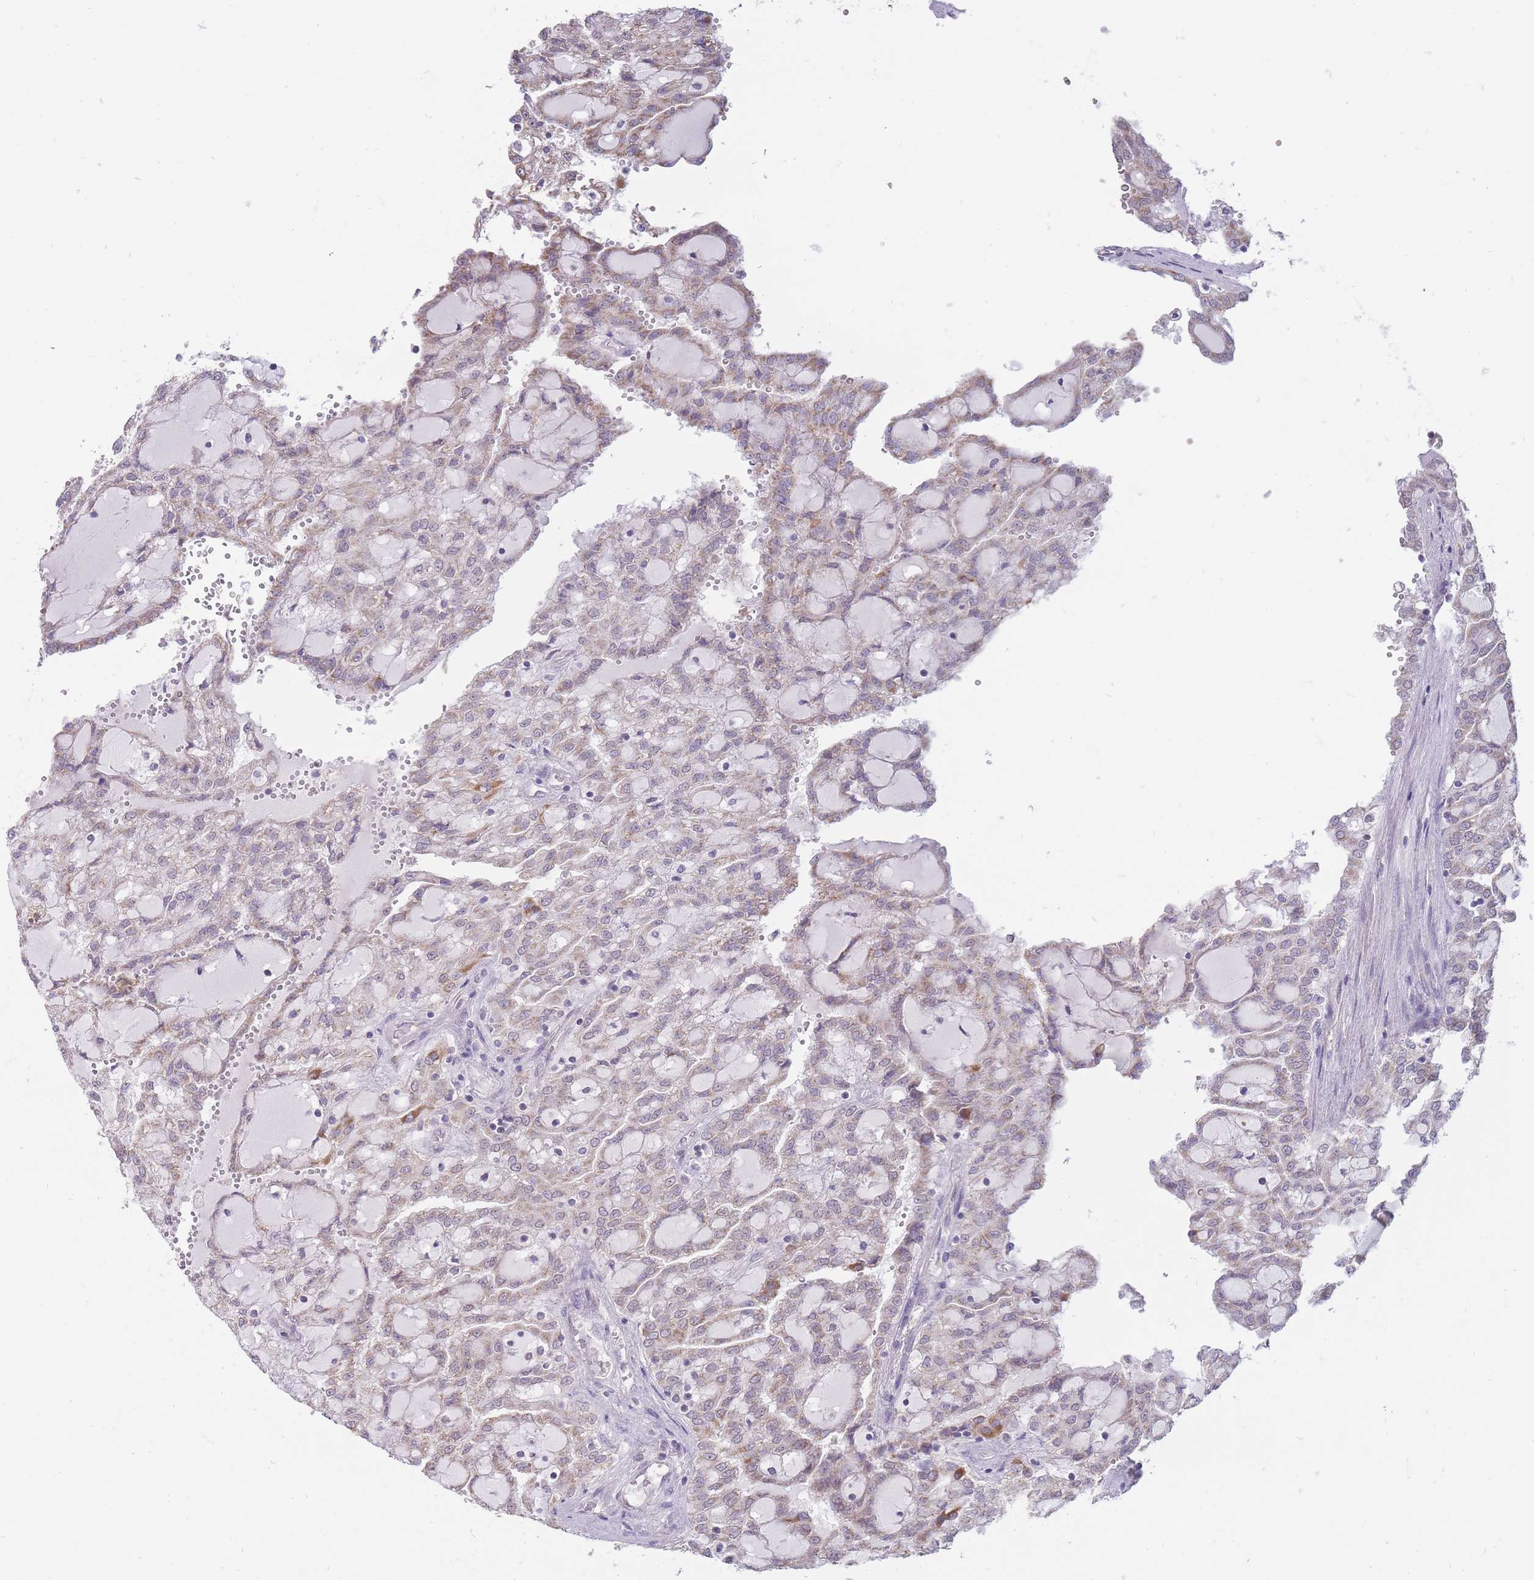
{"staining": {"intensity": "weak", "quantity": "25%-75%", "location": "cytoplasmic/membranous"}, "tissue": "renal cancer", "cell_type": "Tumor cells", "image_type": "cancer", "snomed": [{"axis": "morphology", "description": "Adenocarcinoma, NOS"}, {"axis": "topography", "description": "Kidney"}], "caption": "Protein expression analysis of renal cancer exhibits weak cytoplasmic/membranous positivity in about 25%-75% of tumor cells.", "gene": "NELL1", "patient": {"sex": "male", "age": 63}}